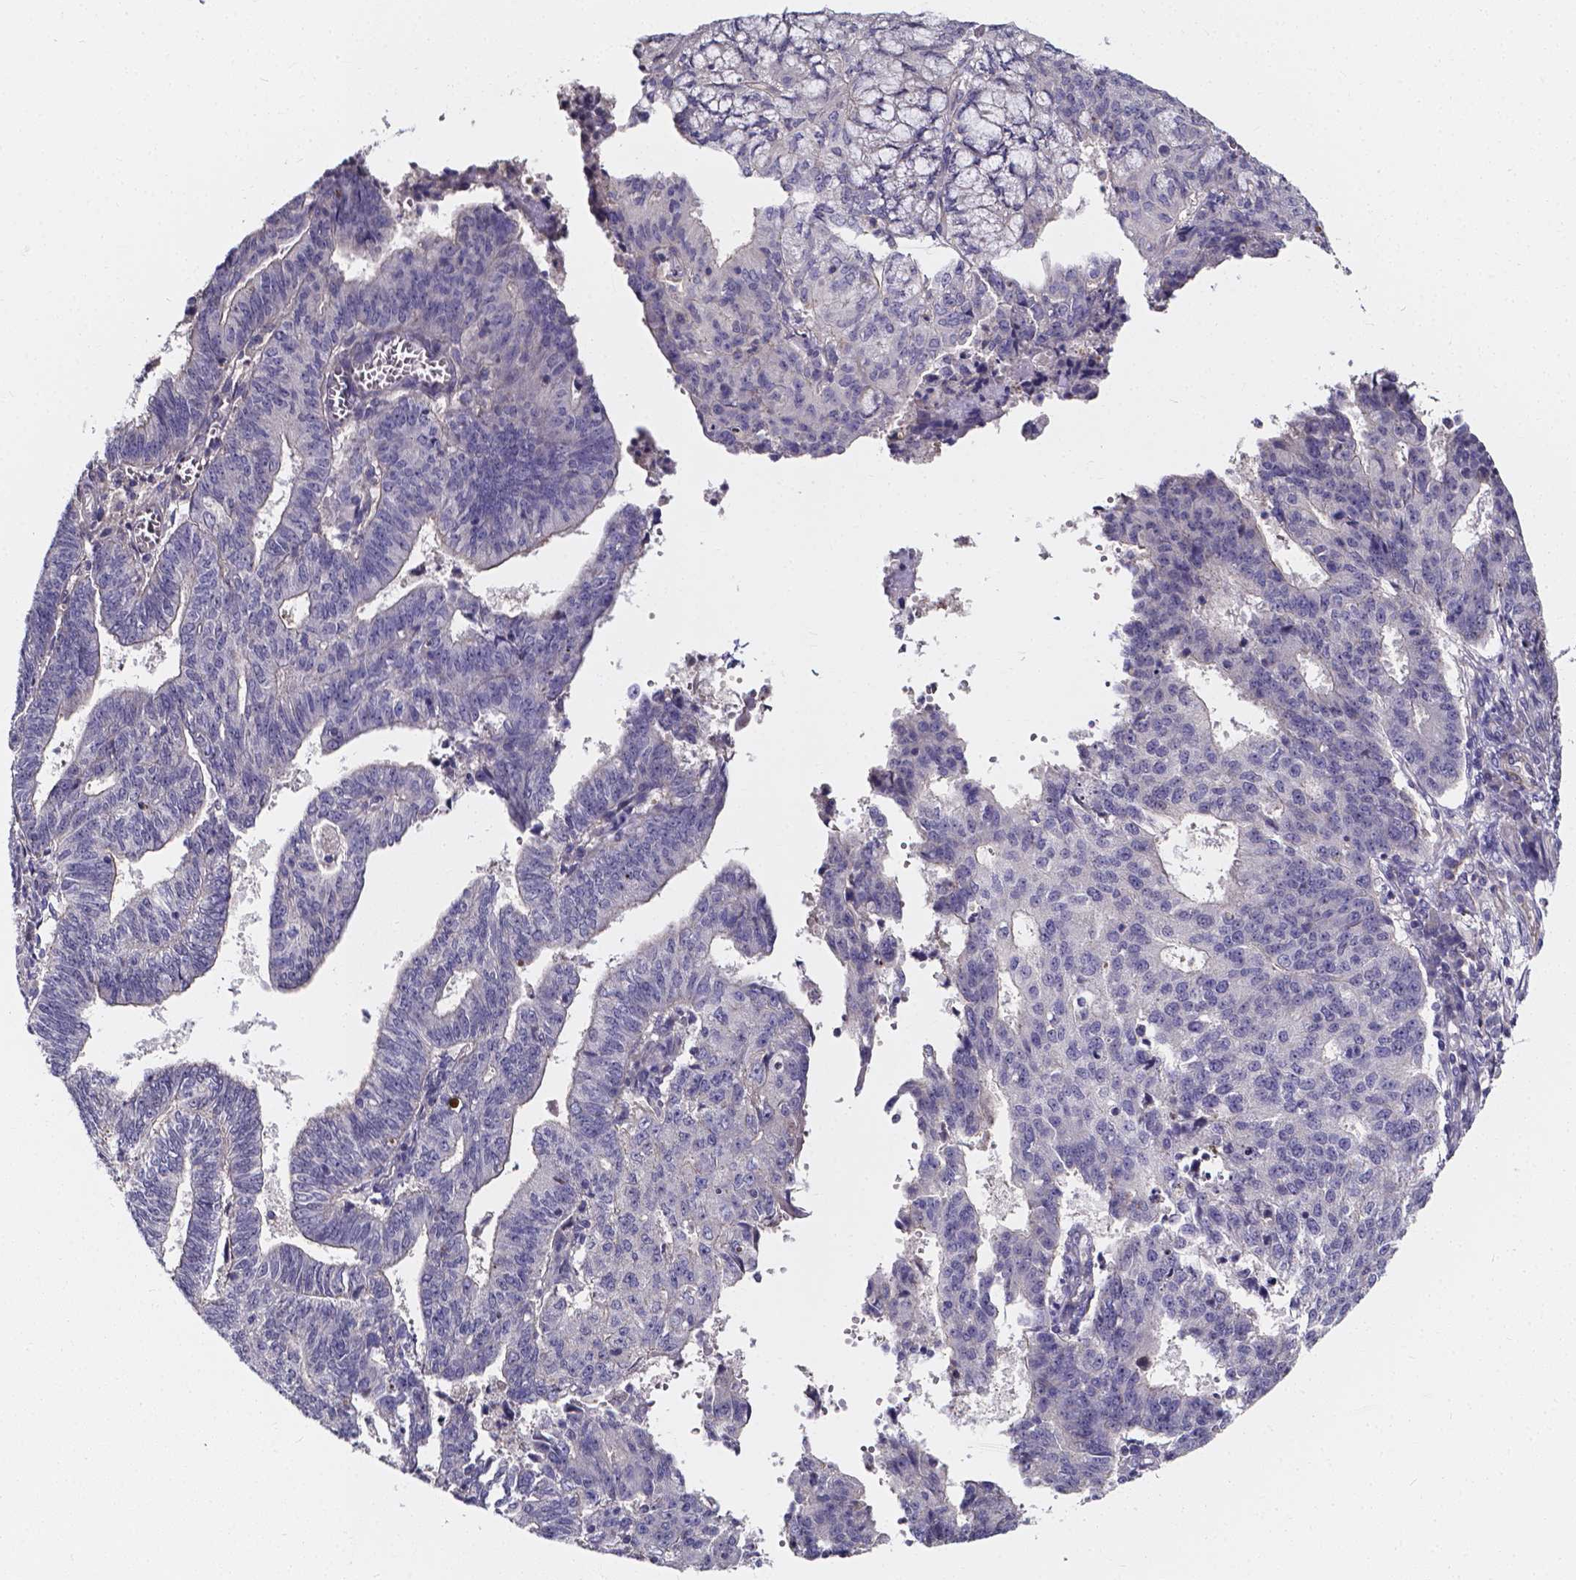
{"staining": {"intensity": "negative", "quantity": "none", "location": "none"}, "tissue": "endometrial cancer", "cell_type": "Tumor cells", "image_type": "cancer", "snomed": [{"axis": "morphology", "description": "Adenocarcinoma, NOS"}, {"axis": "topography", "description": "Endometrium"}], "caption": "Immunohistochemical staining of endometrial cancer reveals no significant positivity in tumor cells.", "gene": "CACNG8", "patient": {"sex": "female", "age": 82}}